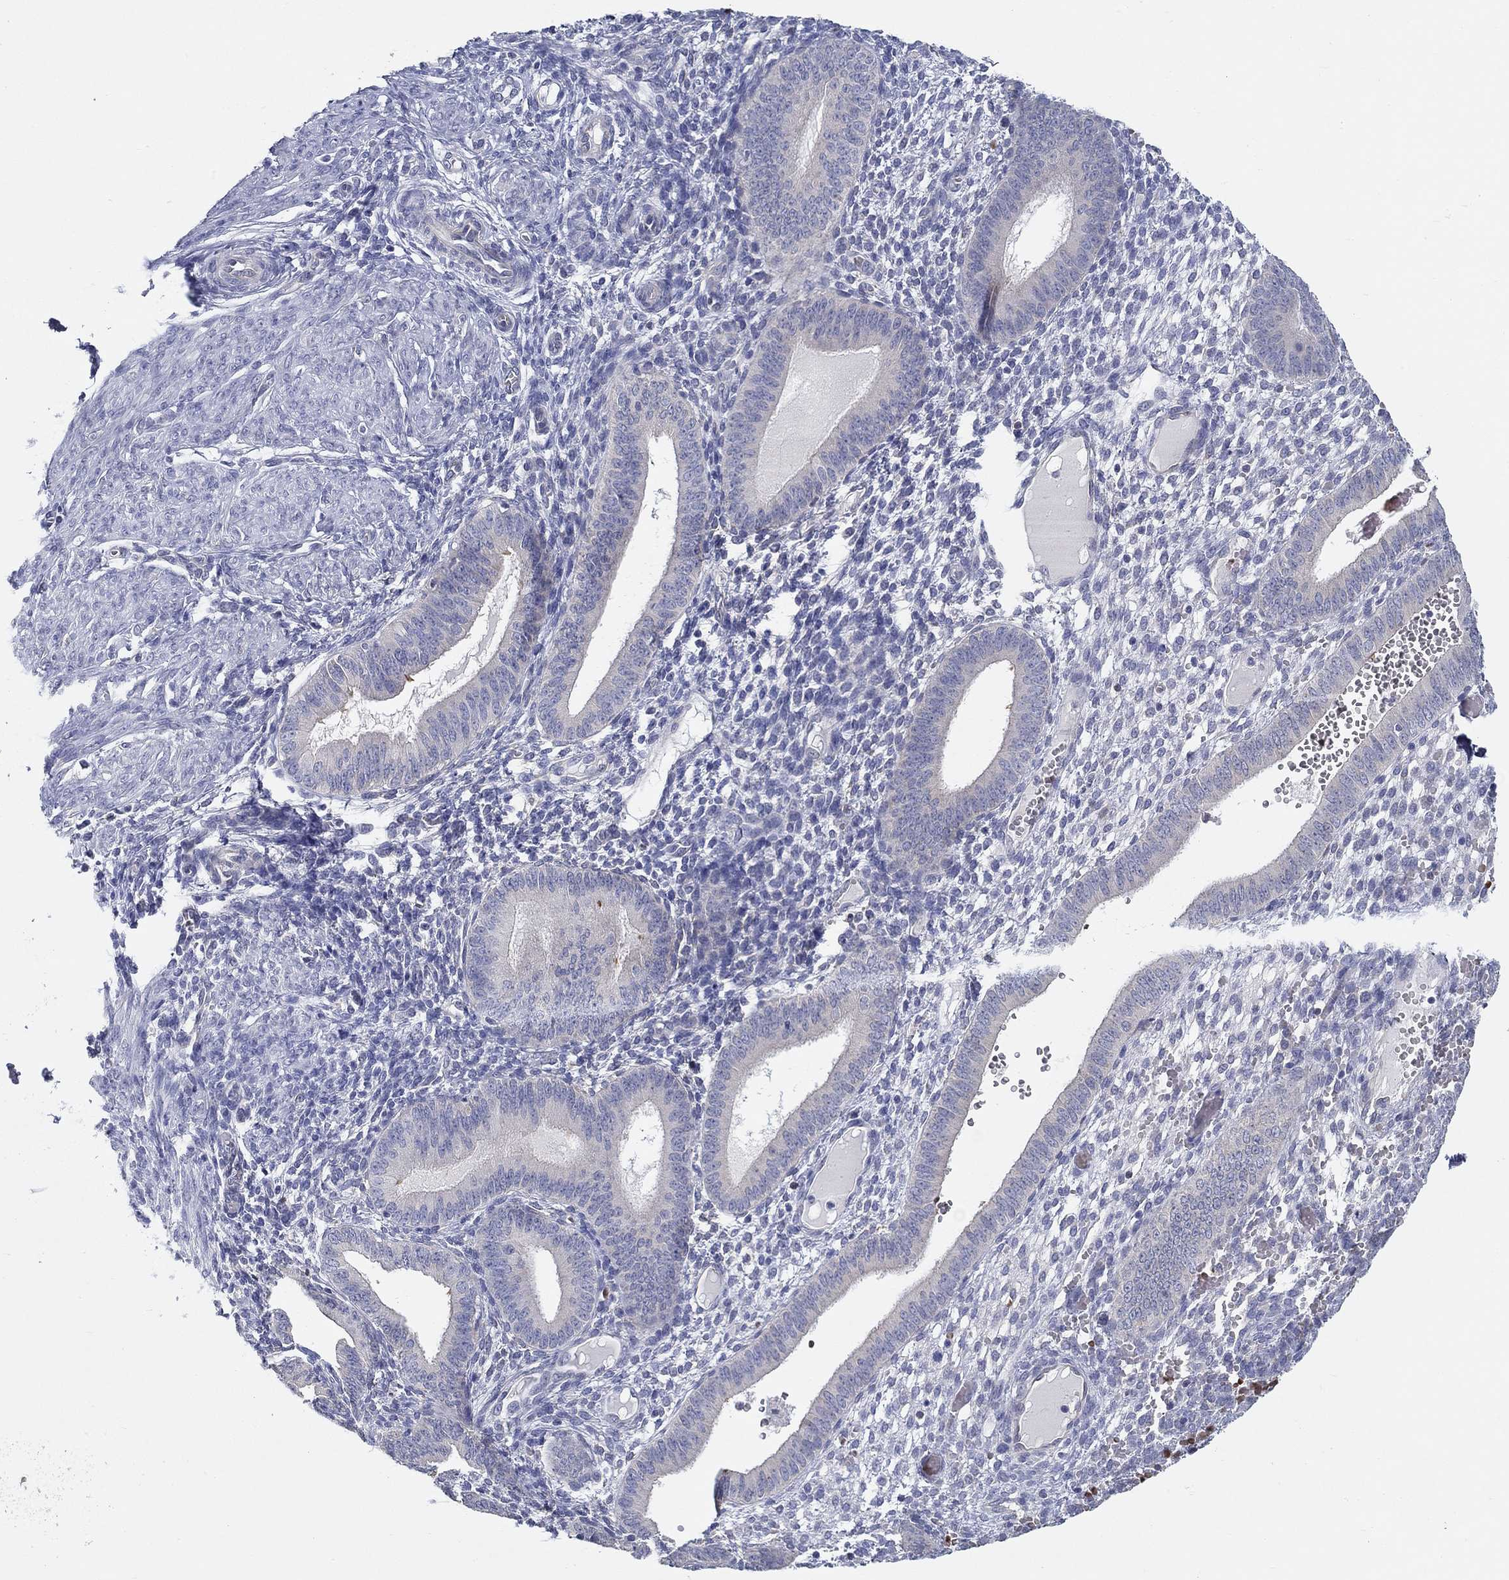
{"staining": {"intensity": "negative", "quantity": "none", "location": "none"}, "tissue": "endometrium", "cell_type": "Cells in endometrial stroma", "image_type": "normal", "snomed": [{"axis": "morphology", "description": "Normal tissue, NOS"}, {"axis": "topography", "description": "Endometrium"}], "caption": "This is an IHC histopathology image of benign human endometrium. There is no staining in cells in endometrial stroma.", "gene": "ERMP1", "patient": {"sex": "female", "age": 42}}